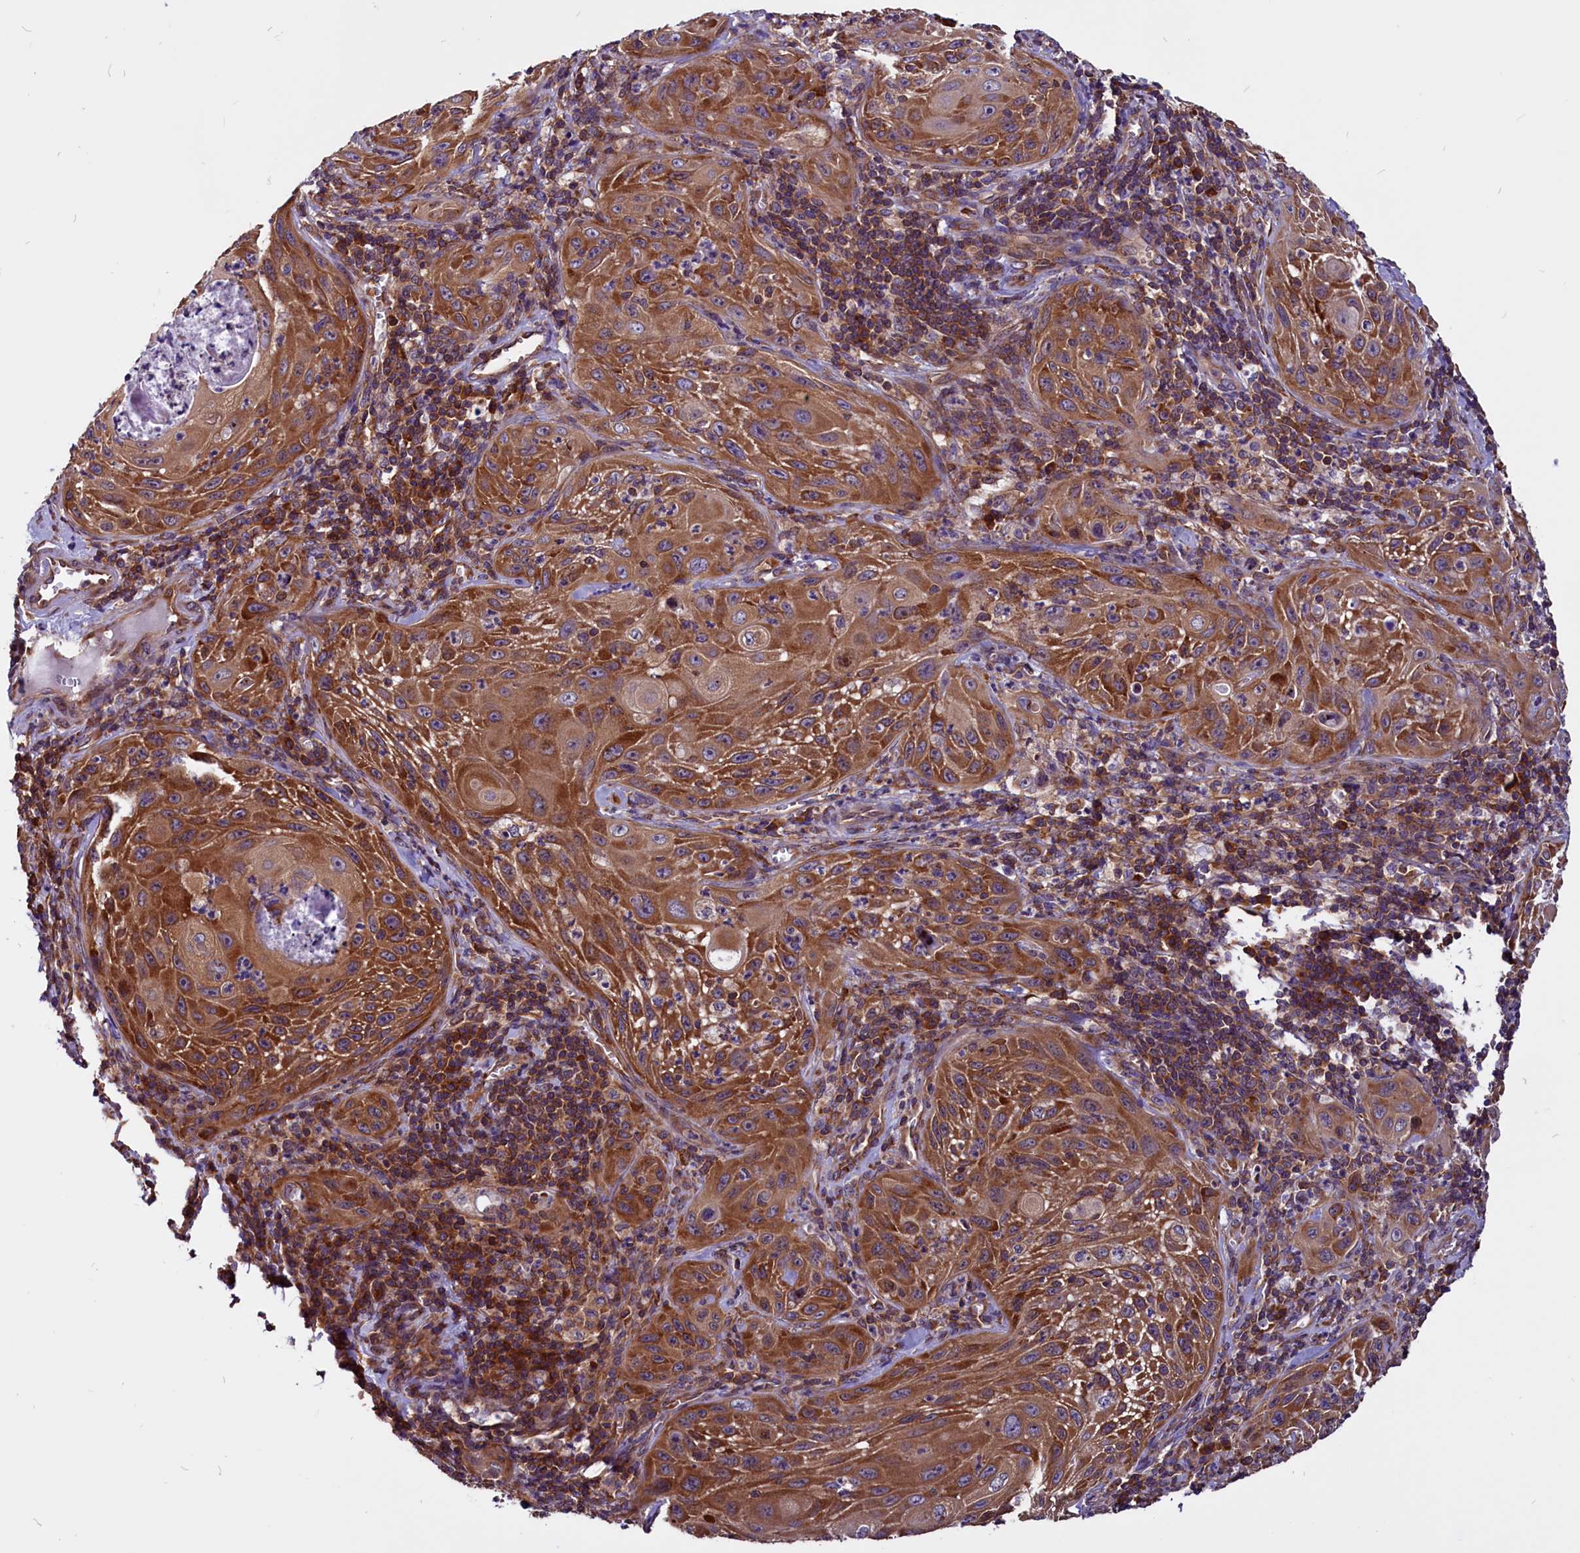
{"staining": {"intensity": "strong", "quantity": ">75%", "location": "cytoplasmic/membranous"}, "tissue": "cervical cancer", "cell_type": "Tumor cells", "image_type": "cancer", "snomed": [{"axis": "morphology", "description": "Squamous cell carcinoma, NOS"}, {"axis": "topography", "description": "Cervix"}], "caption": "The immunohistochemical stain highlights strong cytoplasmic/membranous positivity in tumor cells of cervical cancer (squamous cell carcinoma) tissue.", "gene": "EIF3G", "patient": {"sex": "female", "age": 42}}